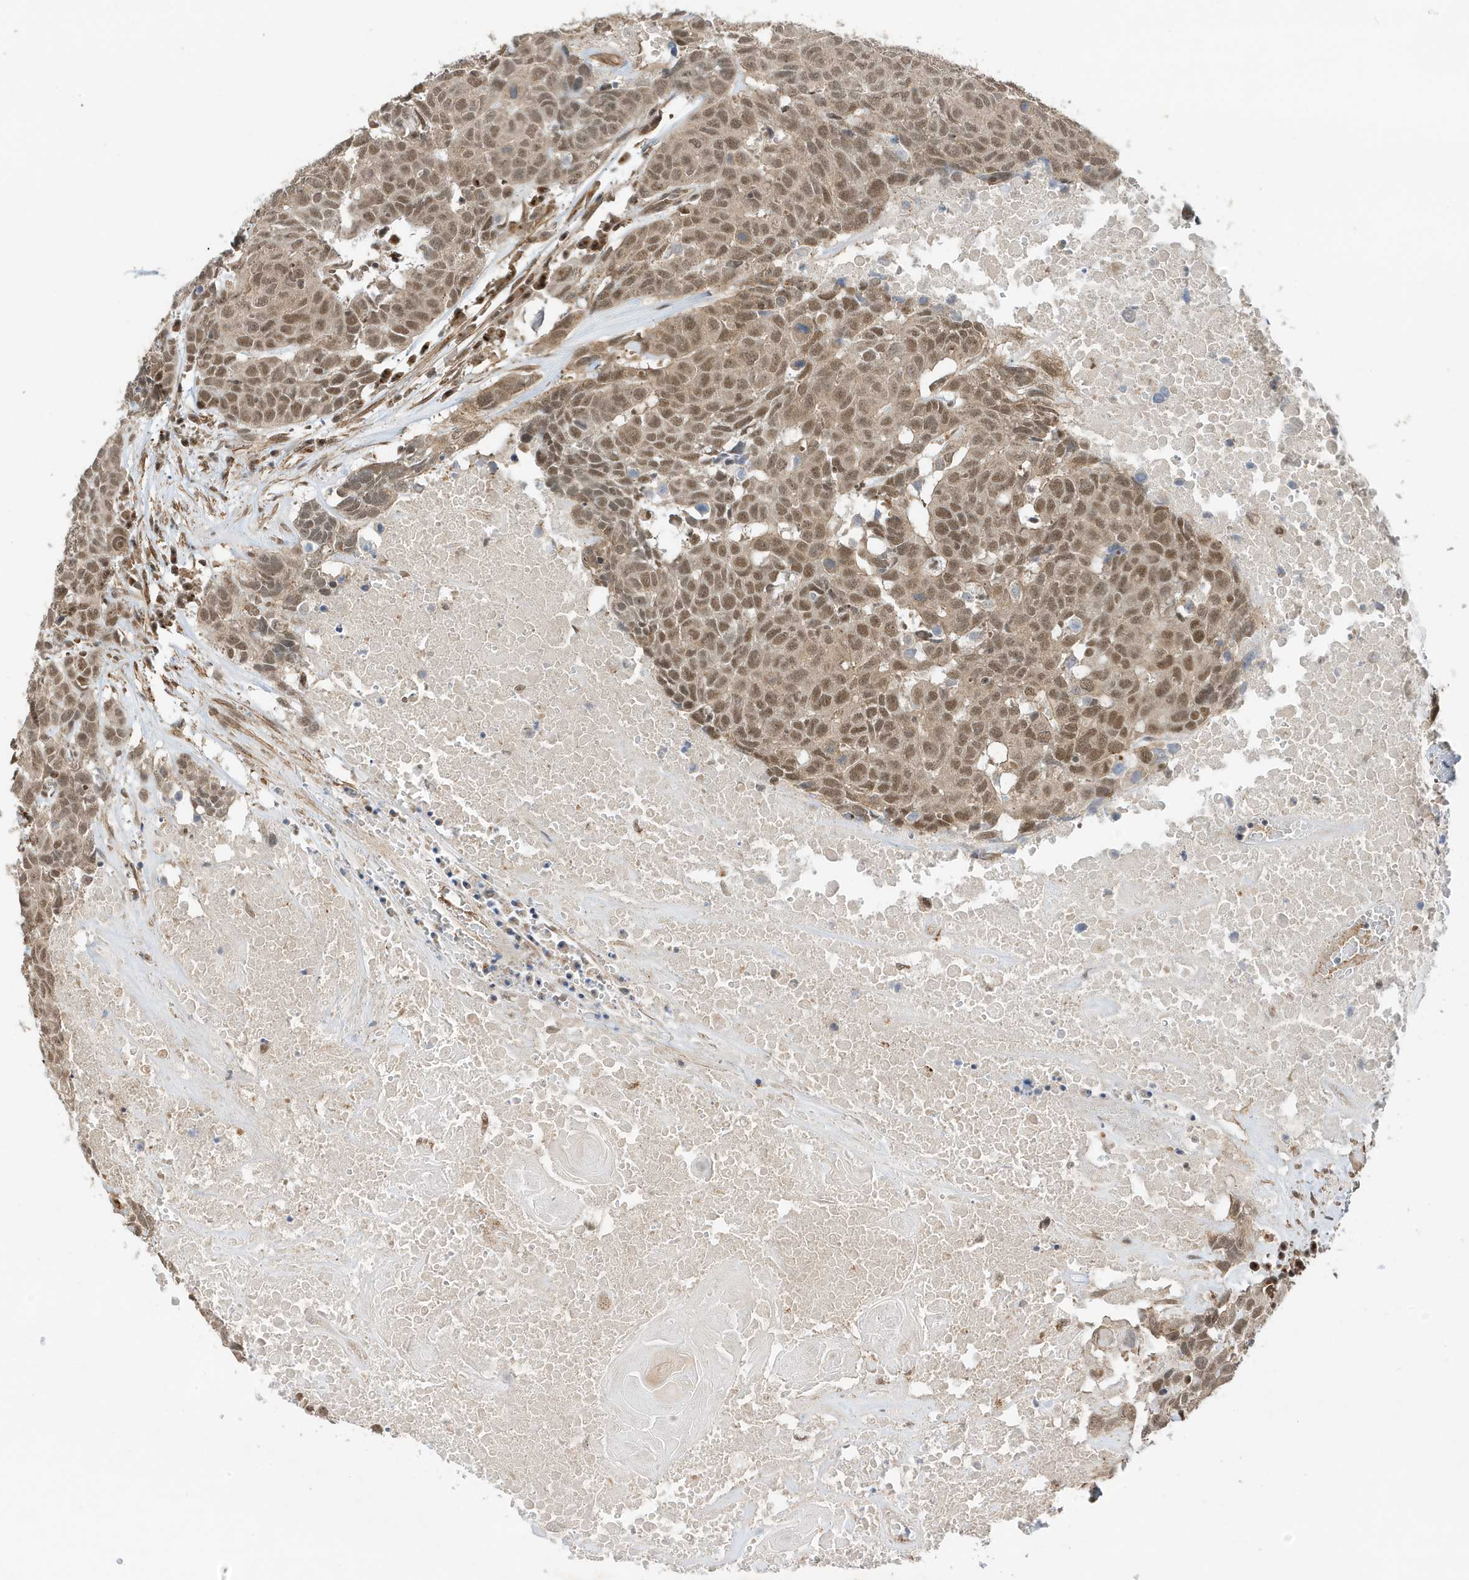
{"staining": {"intensity": "moderate", "quantity": ">75%", "location": "nuclear"}, "tissue": "head and neck cancer", "cell_type": "Tumor cells", "image_type": "cancer", "snomed": [{"axis": "morphology", "description": "Squamous cell carcinoma, NOS"}, {"axis": "topography", "description": "Head-Neck"}], "caption": "High-power microscopy captured an immunohistochemistry (IHC) histopathology image of head and neck cancer, revealing moderate nuclear positivity in about >75% of tumor cells.", "gene": "MAST3", "patient": {"sex": "male", "age": 66}}